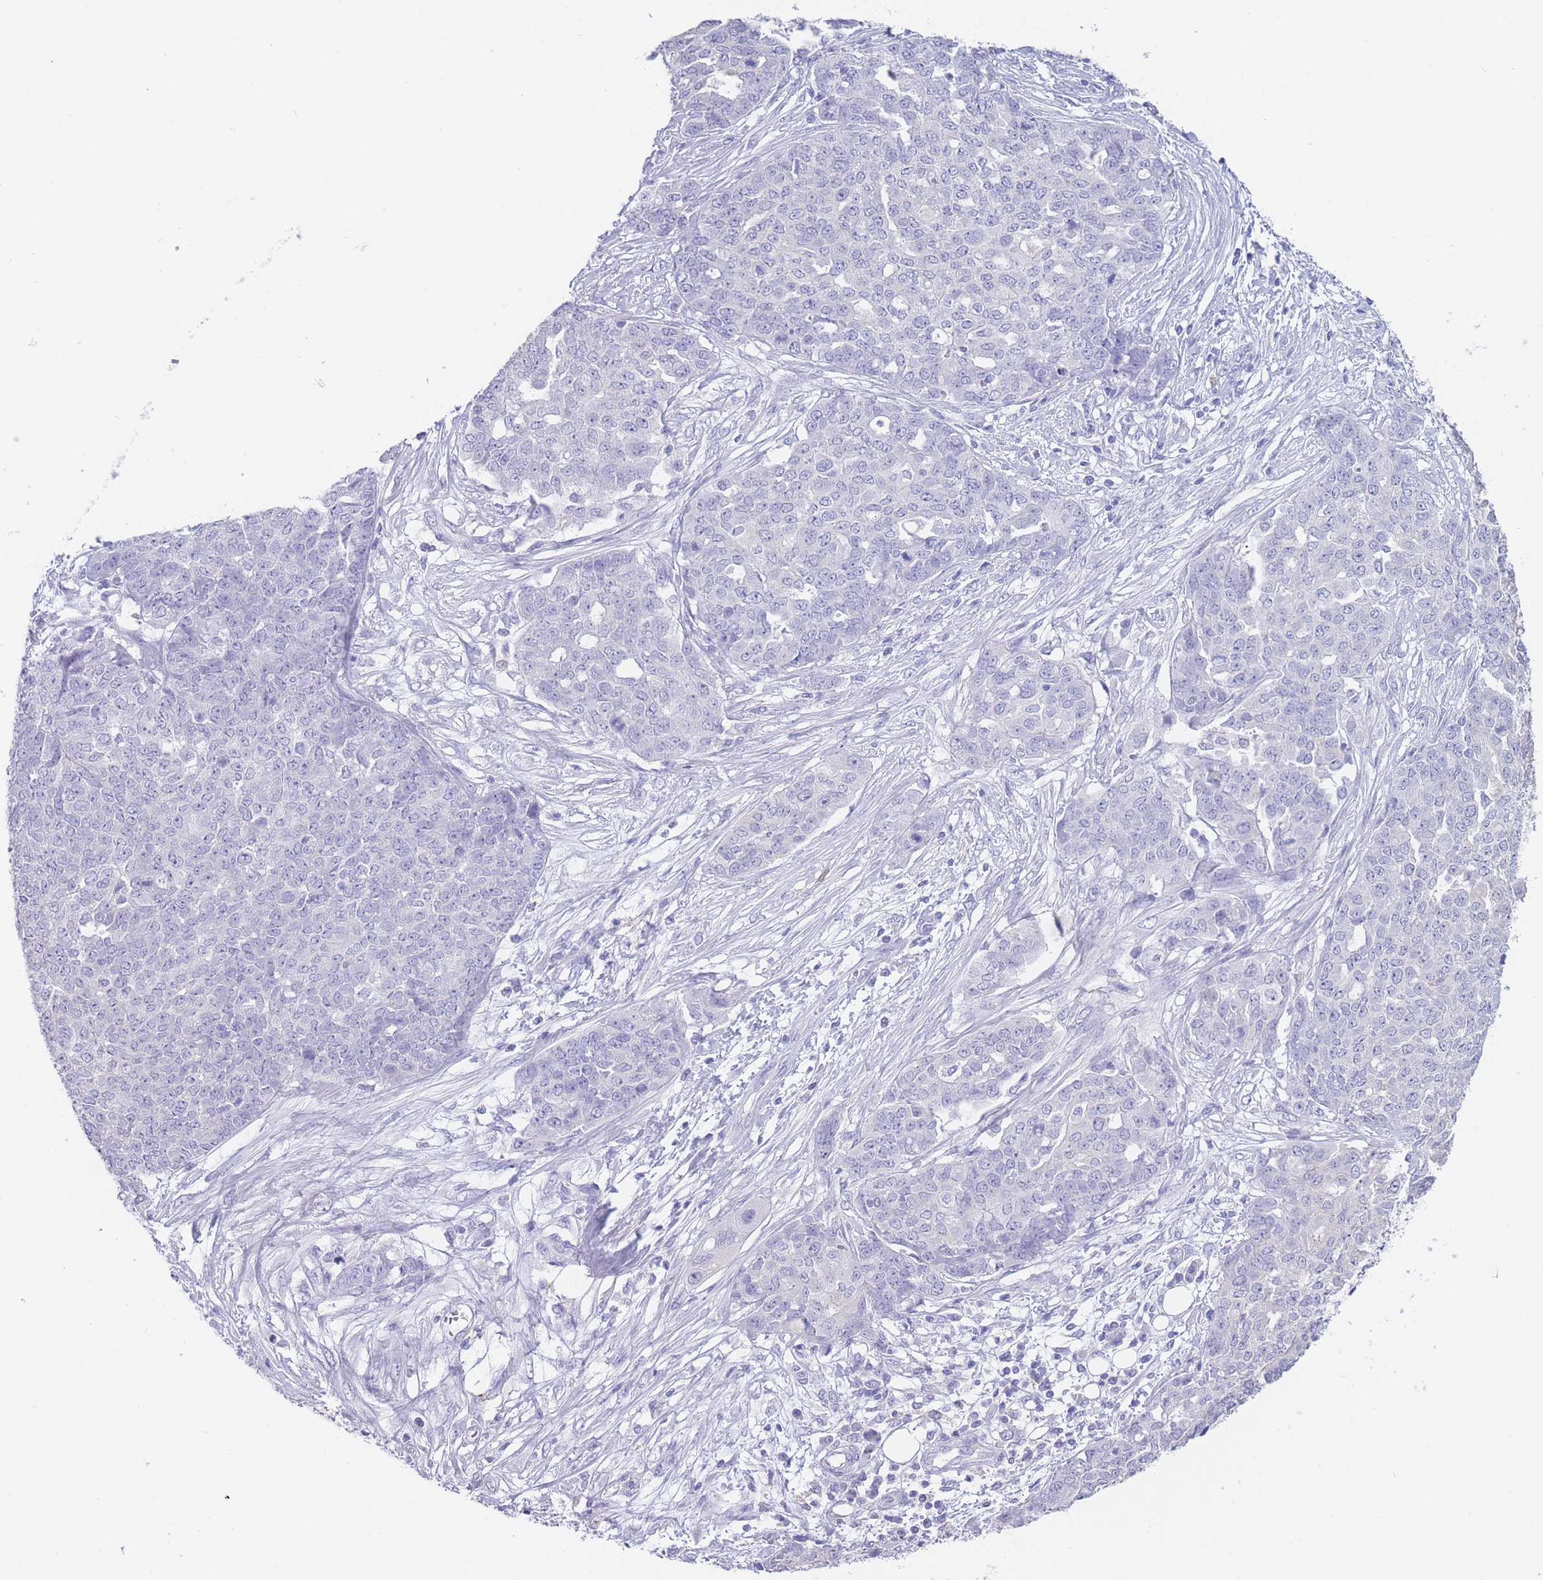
{"staining": {"intensity": "negative", "quantity": "none", "location": "none"}, "tissue": "ovarian cancer", "cell_type": "Tumor cells", "image_type": "cancer", "snomed": [{"axis": "morphology", "description": "Cystadenocarcinoma, serous, NOS"}, {"axis": "topography", "description": "Soft tissue"}, {"axis": "topography", "description": "Ovary"}], "caption": "DAB (3,3'-diaminobenzidine) immunohistochemical staining of ovarian cancer shows no significant expression in tumor cells.", "gene": "CD37", "patient": {"sex": "female", "age": 57}}